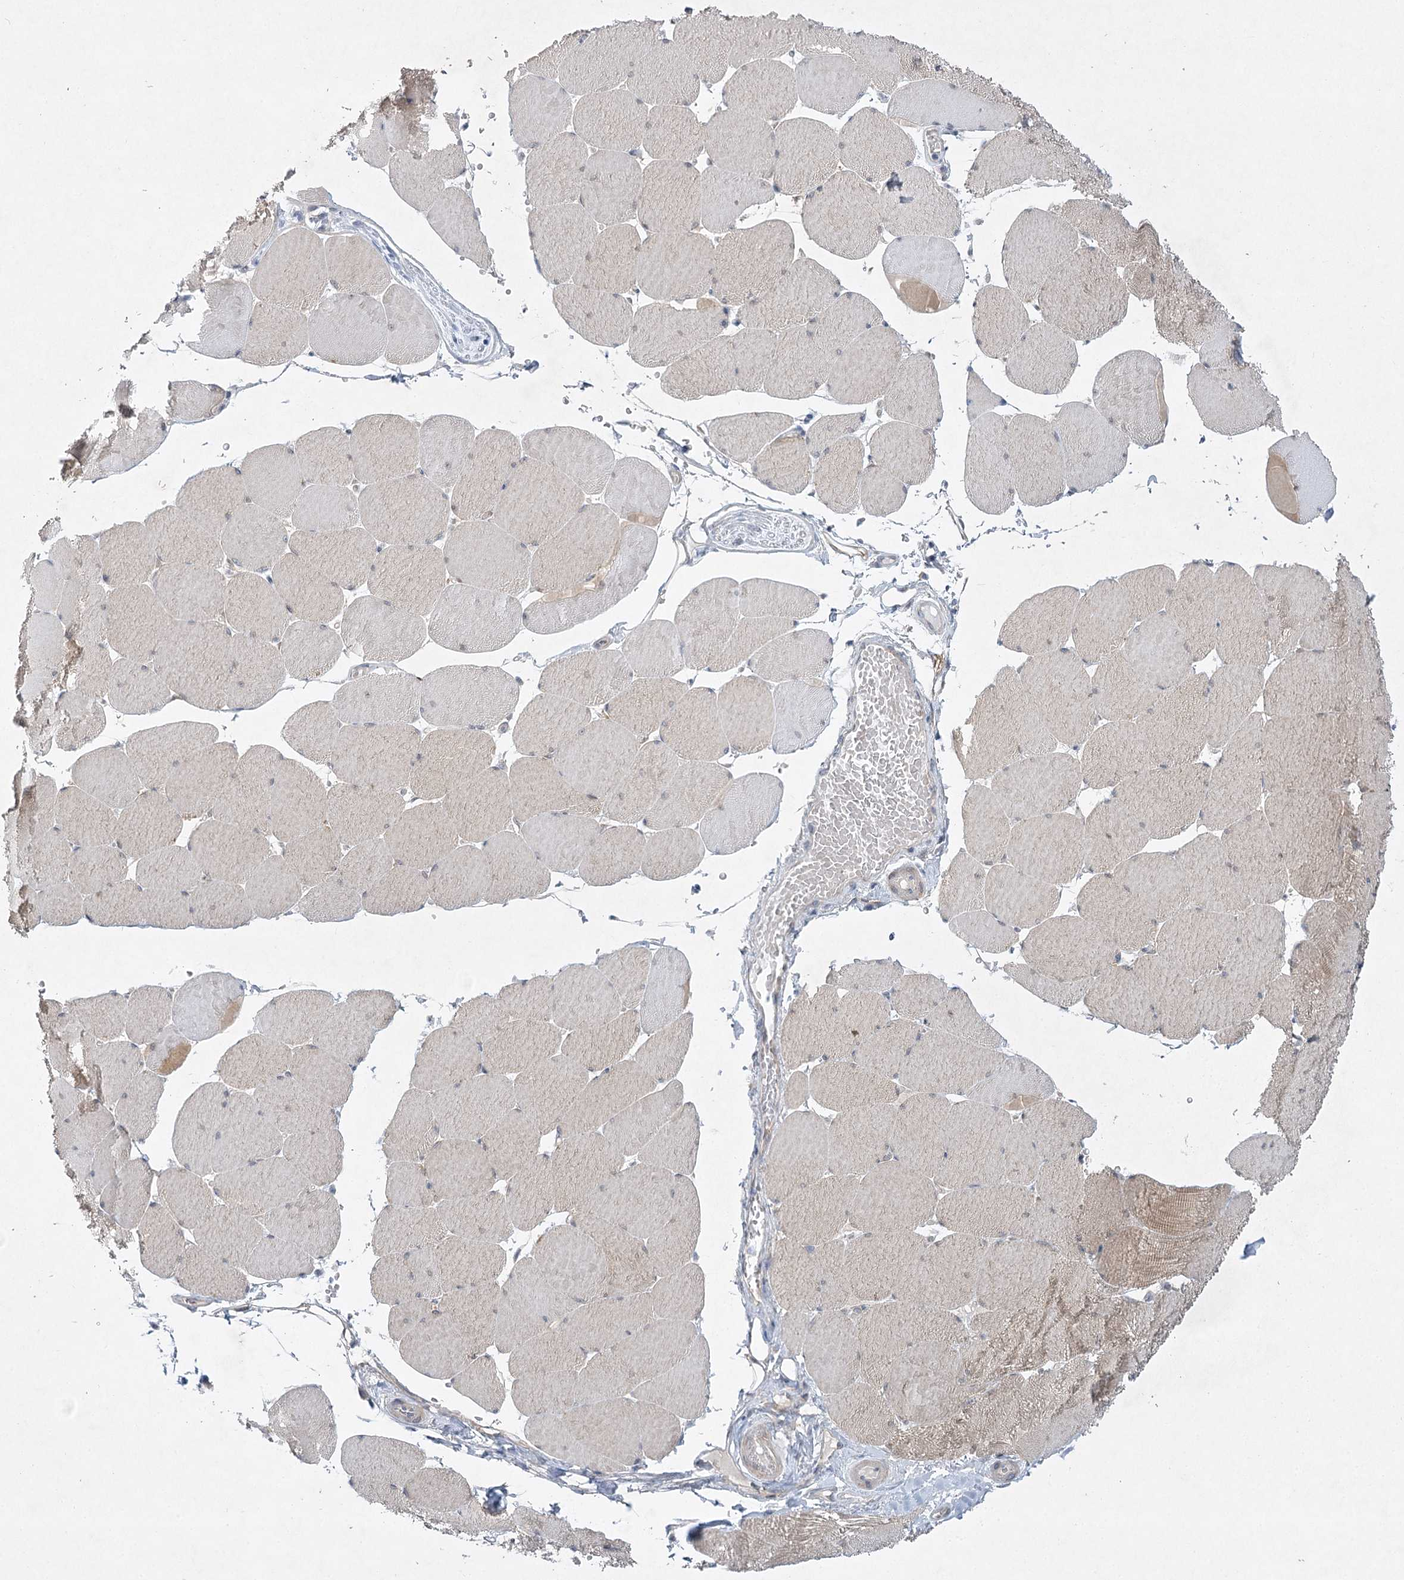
{"staining": {"intensity": "moderate", "quantity": "<25%", "location": "cytoplasmic/membranous"}, "tissue": "skeletal muscle", "cell_type": "Myocytes", "image_type": "normal", "snomed": [{"axis": "morphology", "description": "Normal tissue, NOS"}, {"axis": "topography", "description": "Skeletal muscle"}, {"axis": "topography", "description": "Head-Neck"}], "caption": "Protein analysis of normal skeletal muscle exhibits moderate cytoplasmic/membranous expression in approximately <25% of myocytes. (DAB = brown stain, brightfield microscopy at high magnification).", "gene": "AAMDC", "patient": {"sex": "male", "age": 66}}